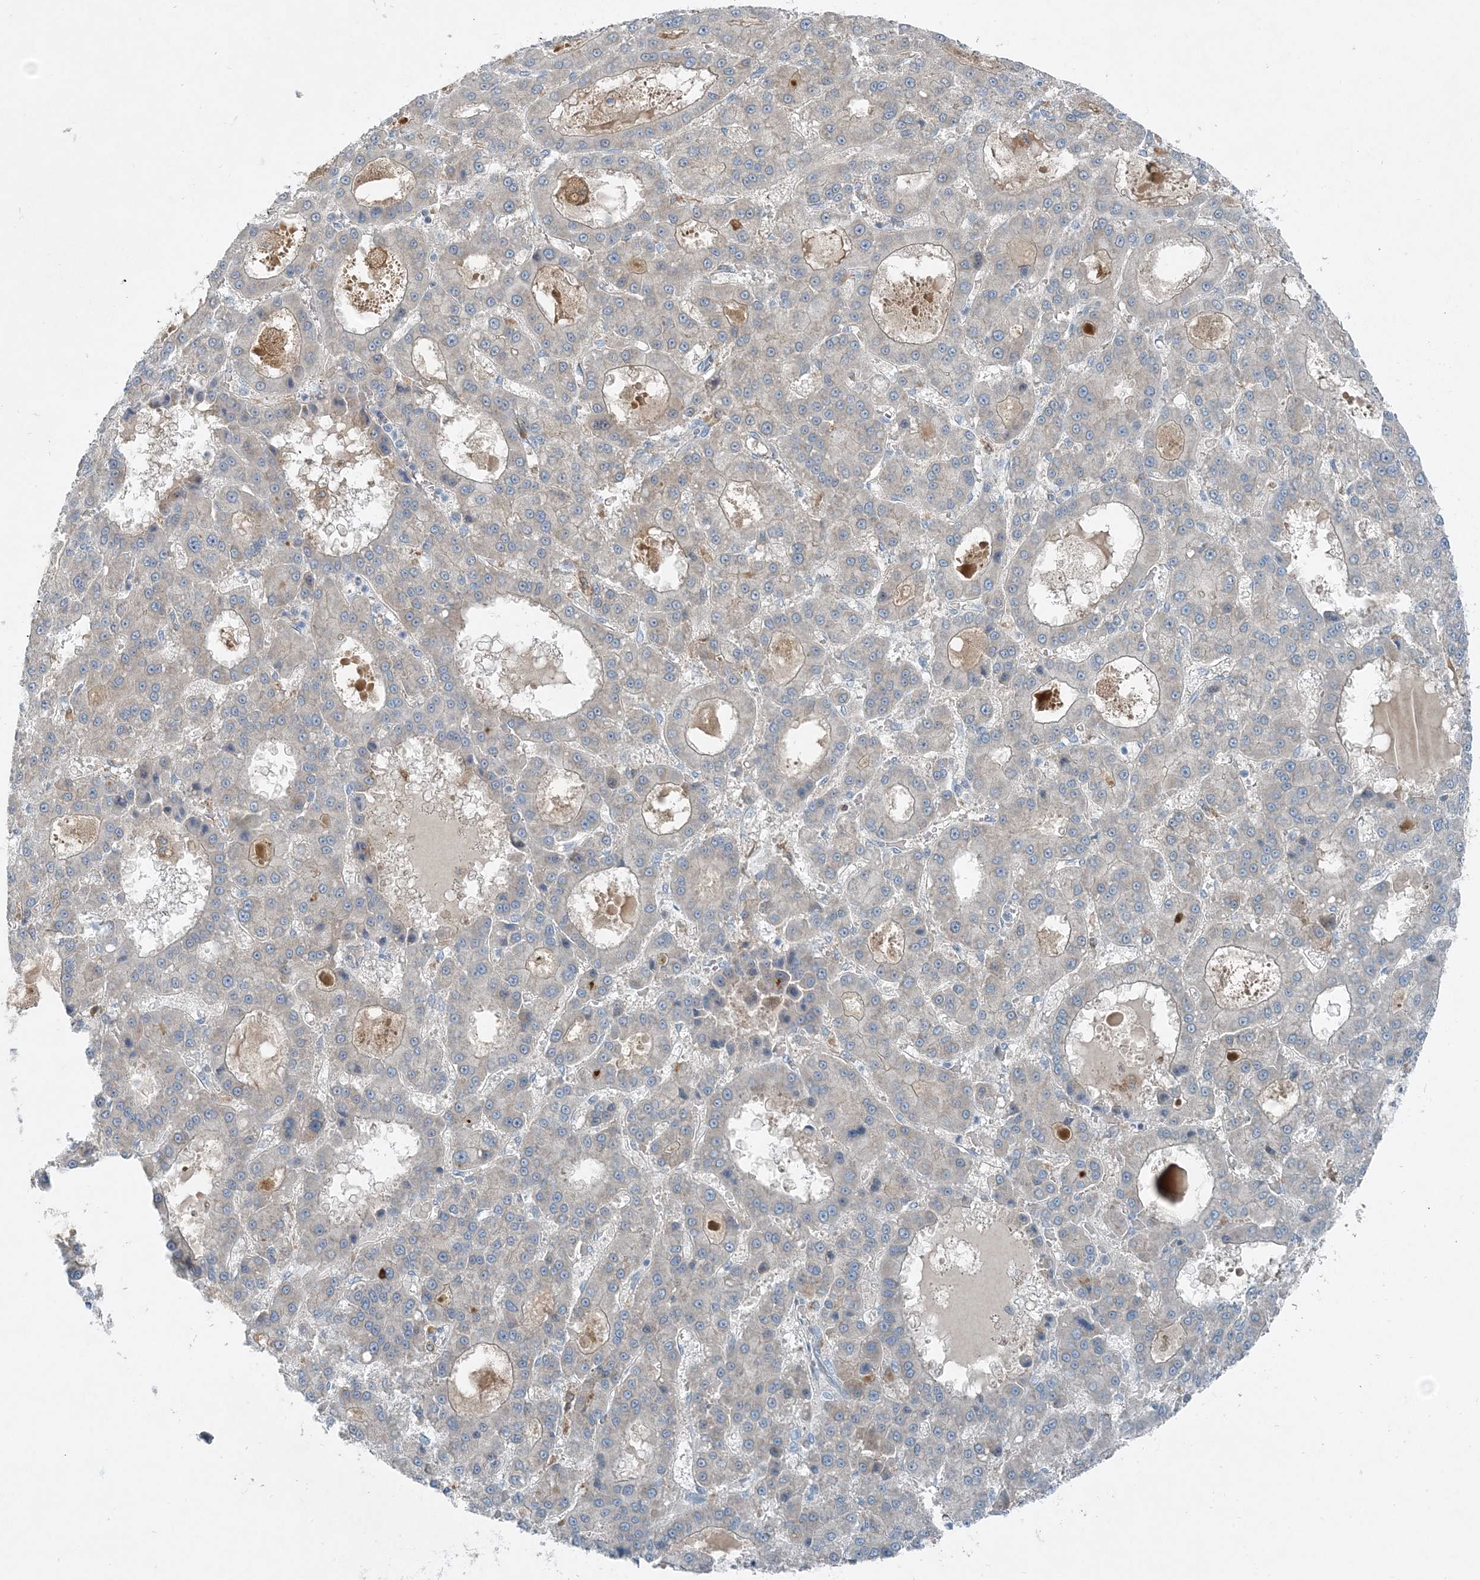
{"staining": {"intensity": "negative", "quantity": "none", "location": "none"}, "tissue": "liver cancer", "cell_type": "Tumor cells", "image_type": "cancer", "snomed": [{"axis": "morphology", "description": "Carcinoma, Hepatocellular, NOS"}, {"axis": "topography", "description": "Liver"}], "caption": "Immunohistochemistry (IHC) of liver cancer (hepatocellular carcinoma) exhibits no expression in tumor cells.", "gene": "ARMH1", "patient": {"sex": "male", "age": 70}}